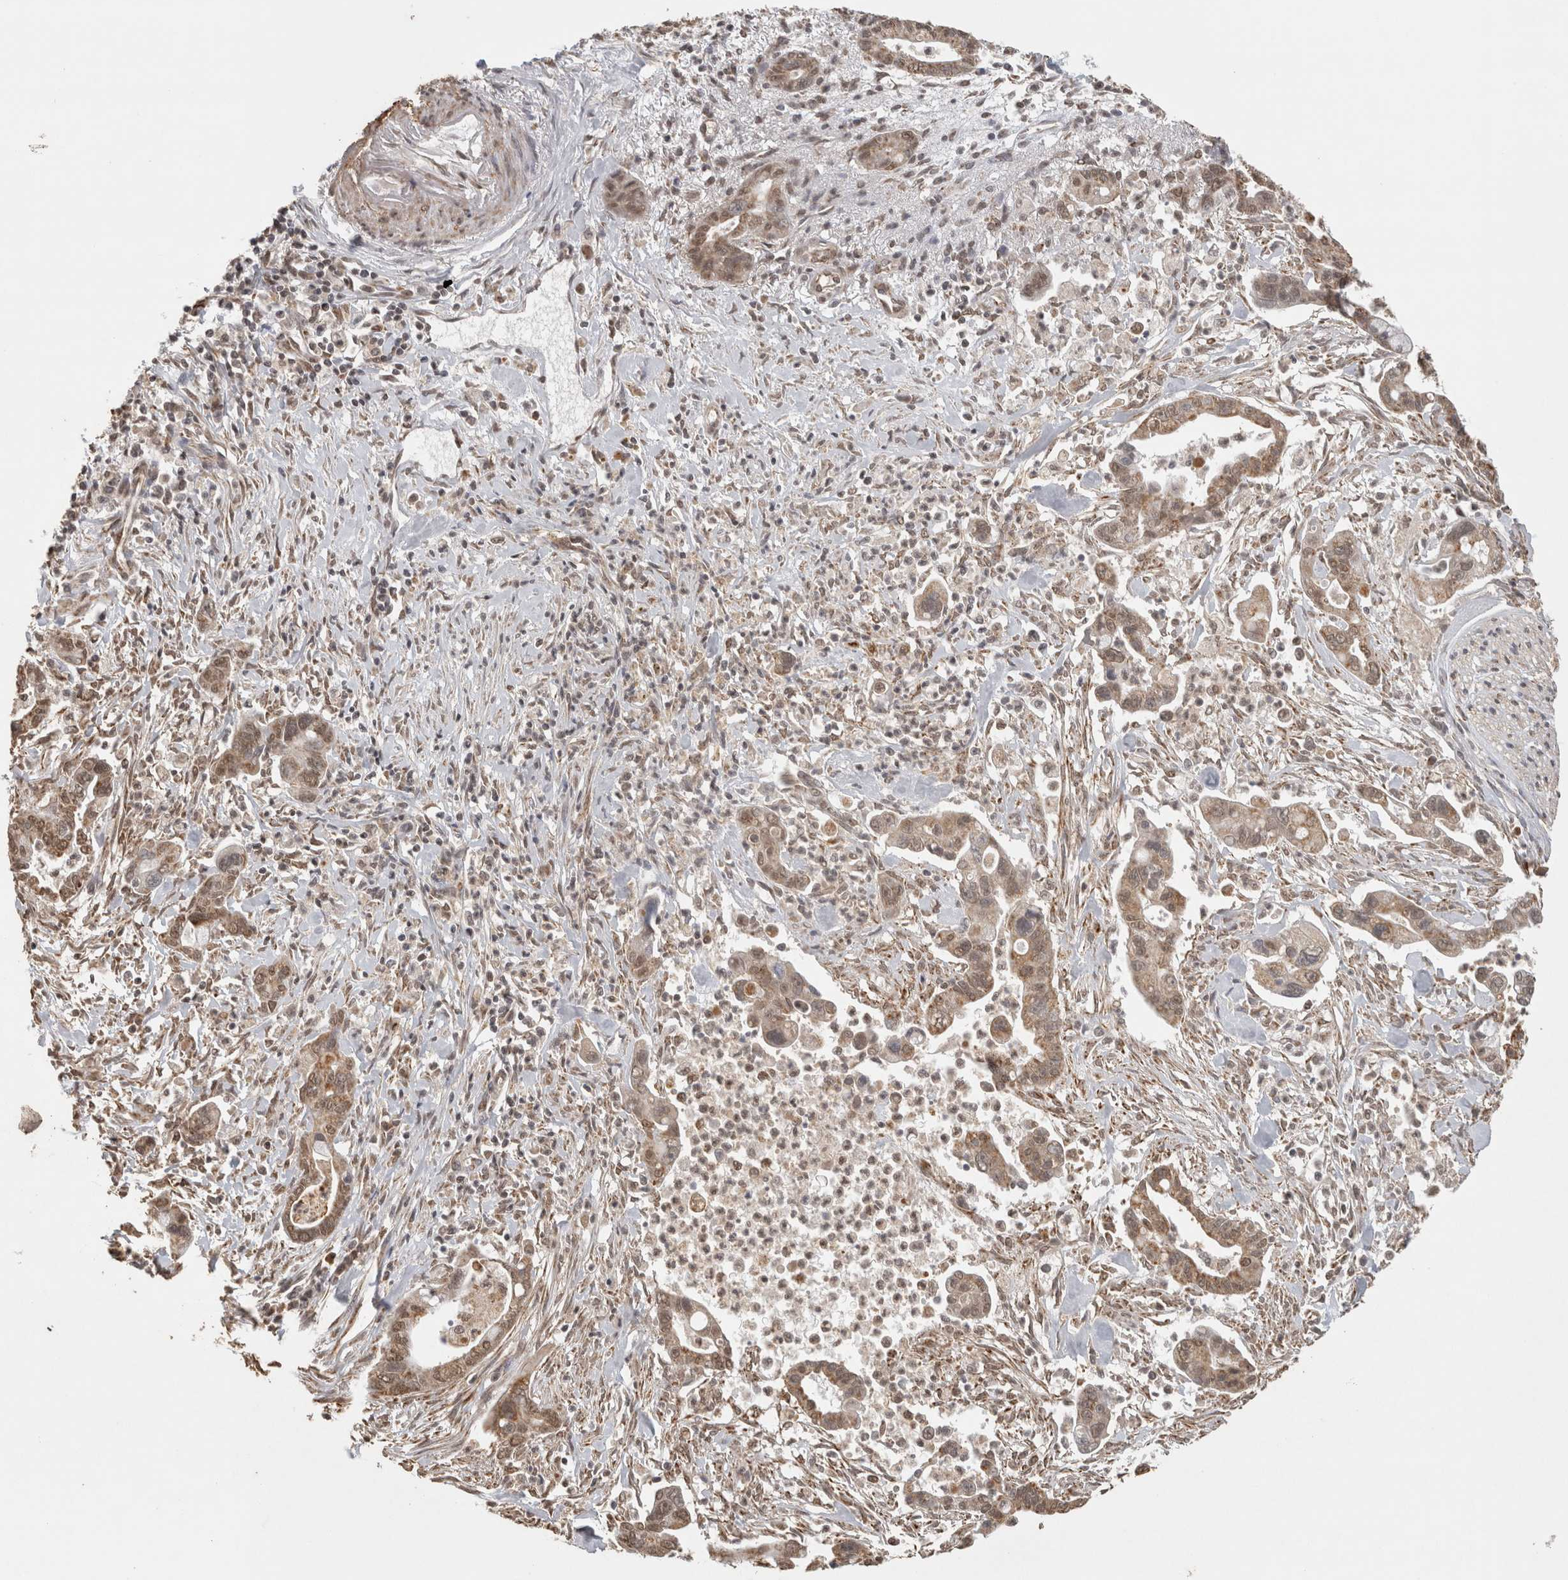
{"staining": {"intensity": "moderate", "quantity": ">75%", "location": "cytoplasmic/membranous"}, "tissue": "pancreatic cancer", "cell_type": "Tumor cells", "image_type": "cancer", "snomed": [{"axis": "morphology", "description": "Adenocarcinoma, NOS"}, {"axis": "topography", "description": "Pancreas"}], "caption": "Immunohistochemistry (IHC) (DAB) staining of human pancreatic cancer demonstrates moderate cytoplasmic/membranous protein expression in approximately >75% of tumor cells. Using DAB (brown) and hematoxylin (blue) stains, captured at high magnification using brightfield microscopy.", "gene": "BNIP3L", "patient": {"sex": "male", "age": 70}}